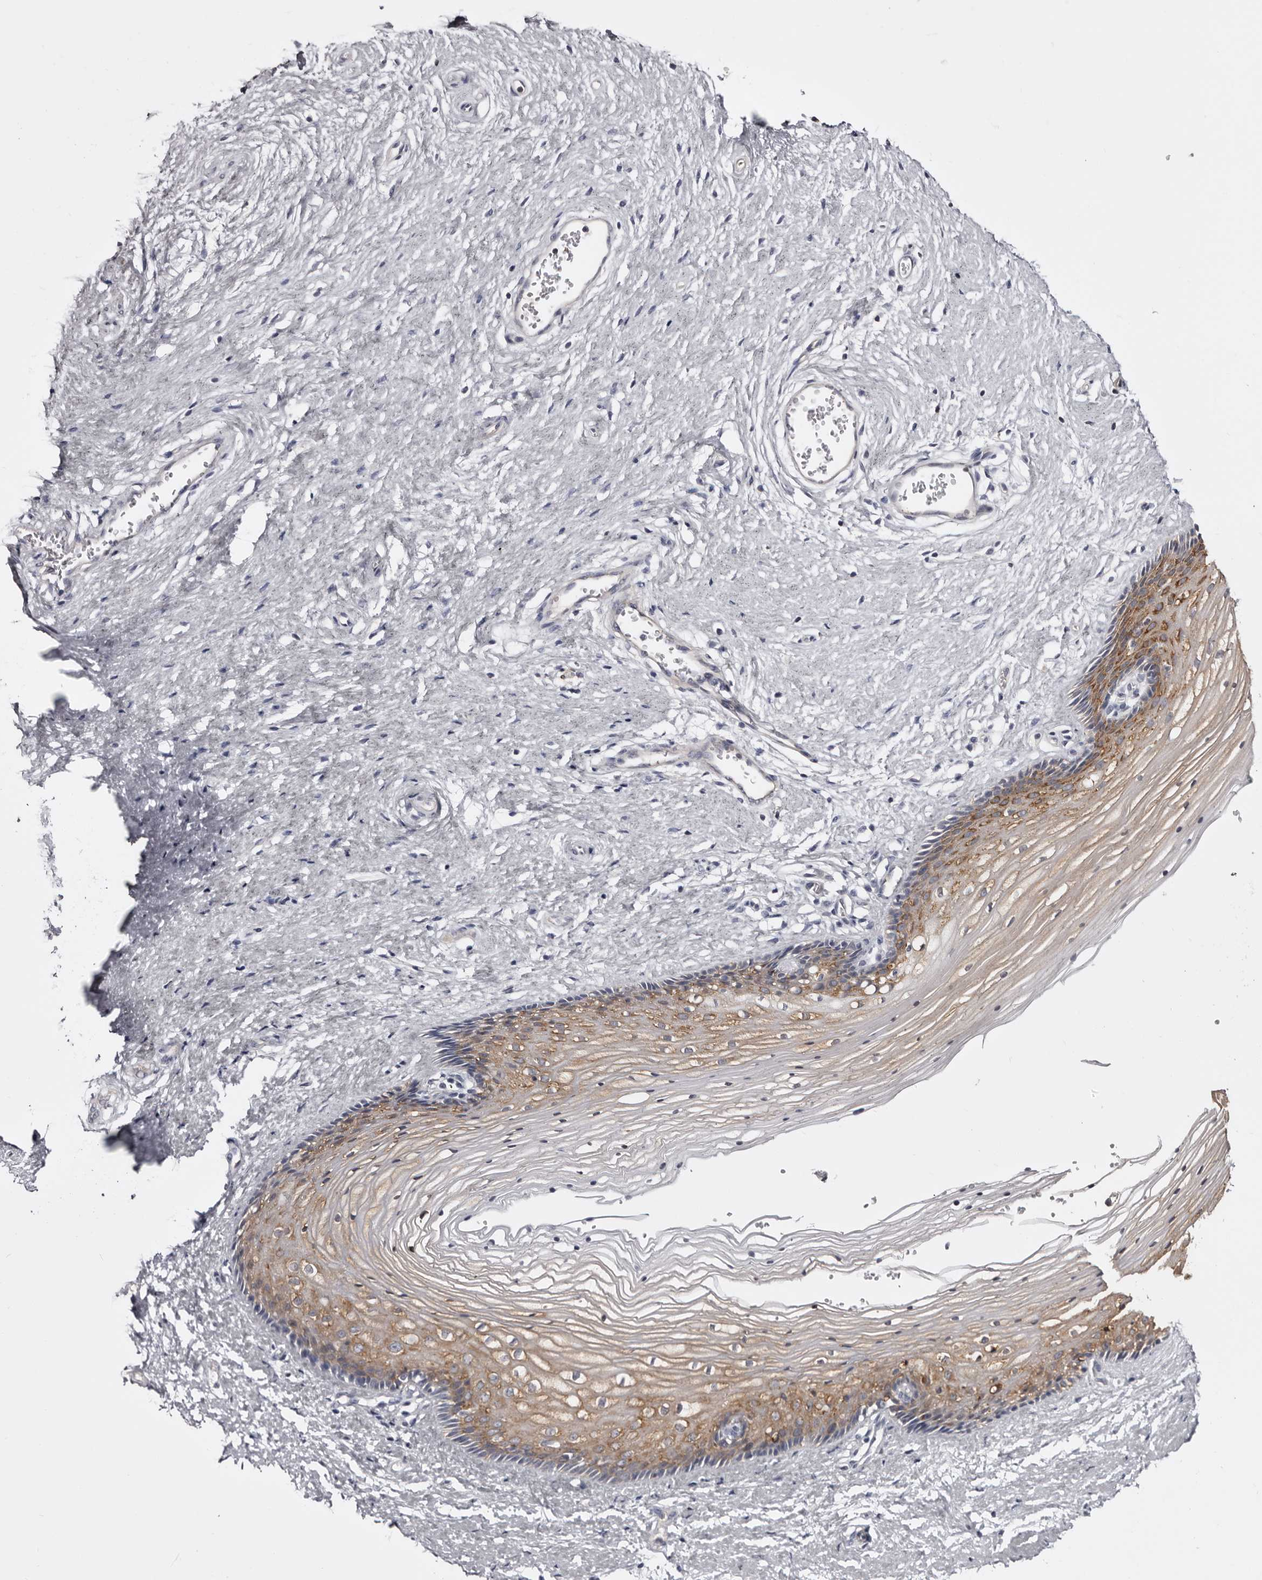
{"staining": {"intensity": "moderate", "quantity": ">75%", "location": "cytoplasmic/membranous"}, "tissue": "vagina", "cell_type": "Squamous epithelial cells", "image_type": "normal", "snomed": [{"axis": "morphology", "description": "Normal tissue, NOS"}, {"axis": "topography", "description": "Vagina"}], "caption": "Vagina stained with a brown dye shows moderate cytoplasmic/membranous positive expression in approximately >75% of squamous epithelial cells.", "gene": "LAD1", "patient": {"sex": "female", "age": 46}}